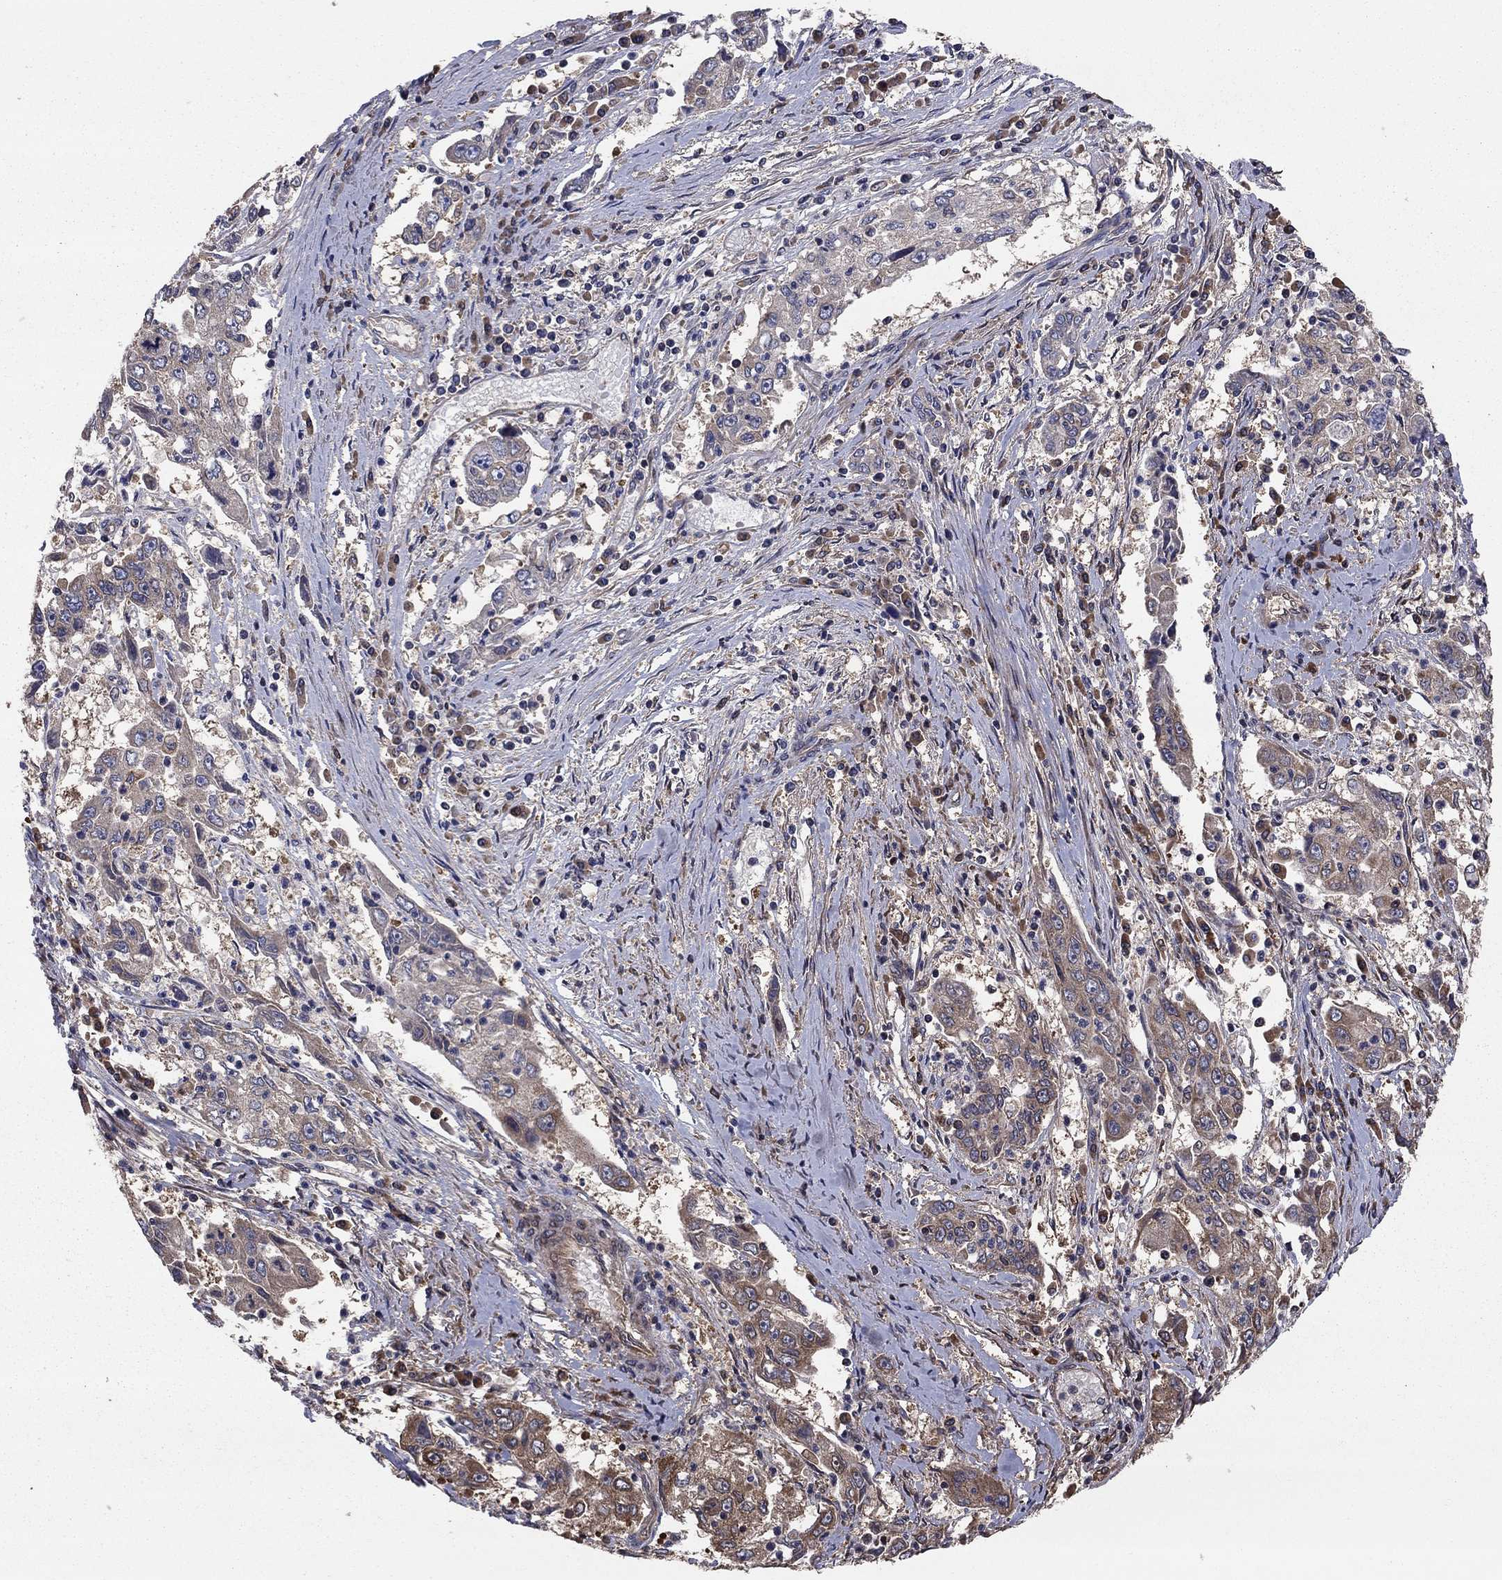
{"staining": {"intensity": "weak", "quantity": "<25%", "location": "cytoplasmic/membranous"}, "tissue": "cervical cancer", "cell_type": "Tumor cells", "image_type": "cancer", "snomed": [{"axis": "morphology", "description": "Squamous cell carcinoma, NOS"}, {"axis": "topography", "description": "Cervix"}], "caption": "Cervical cancer was stained to show a protein in brown. There is no significant expression in tumor cells.", "gene": "BABAM2", "patient": {"sex": "female", "age": 36}}